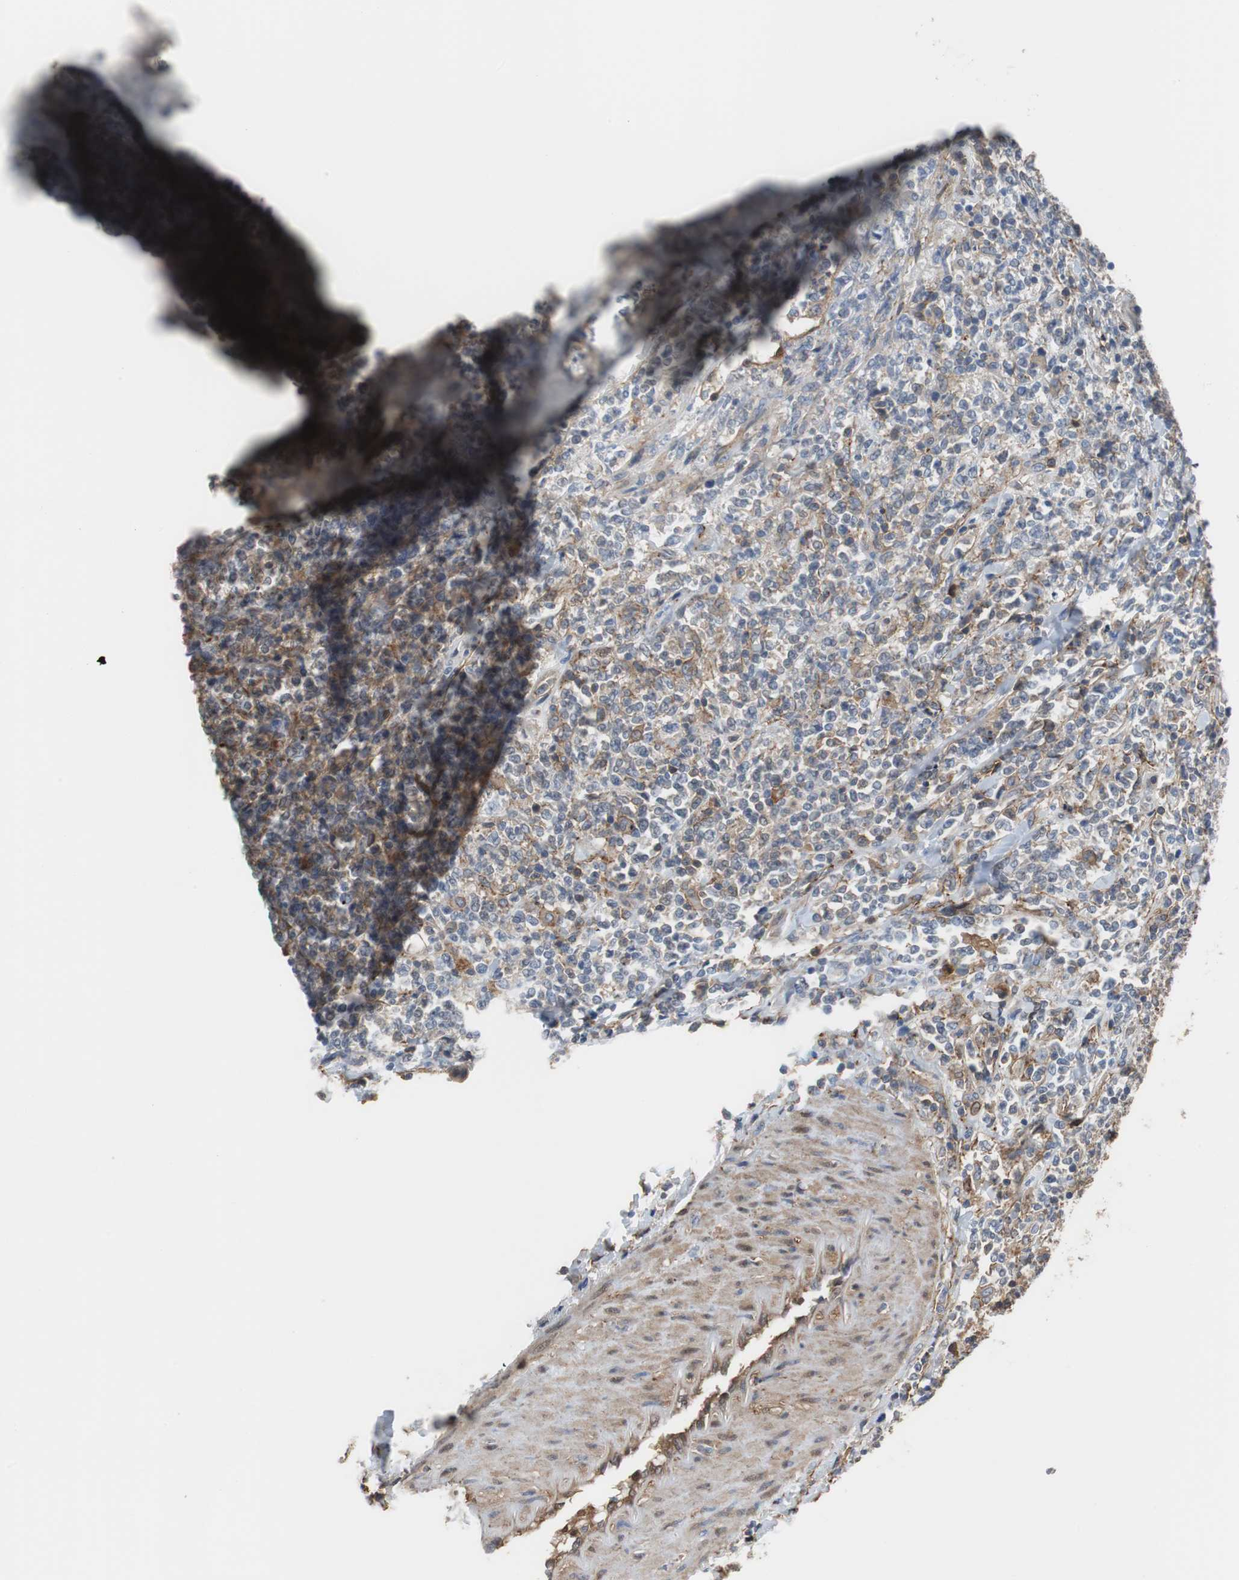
{"staining": {"intensity": "negative", "quantity": "none", "location": "none"}, "tissue": "lymphoma", "cell_type": "Tumor cells", "image_type": "cancer", "snomed": [{"axis": "morphology", "description": "Malignant lymphoma, non-Hodgkin's type, High grade"}, {"axis": "topography", "description": "Soft tissue"}], "caption": "An immunohistochemistry histopathology image of lymphoma is shown. There is no staining in tumor cells of lymphoma.", "gene": "ANXA4", "patient": {"sex": "male", "age": 18}}